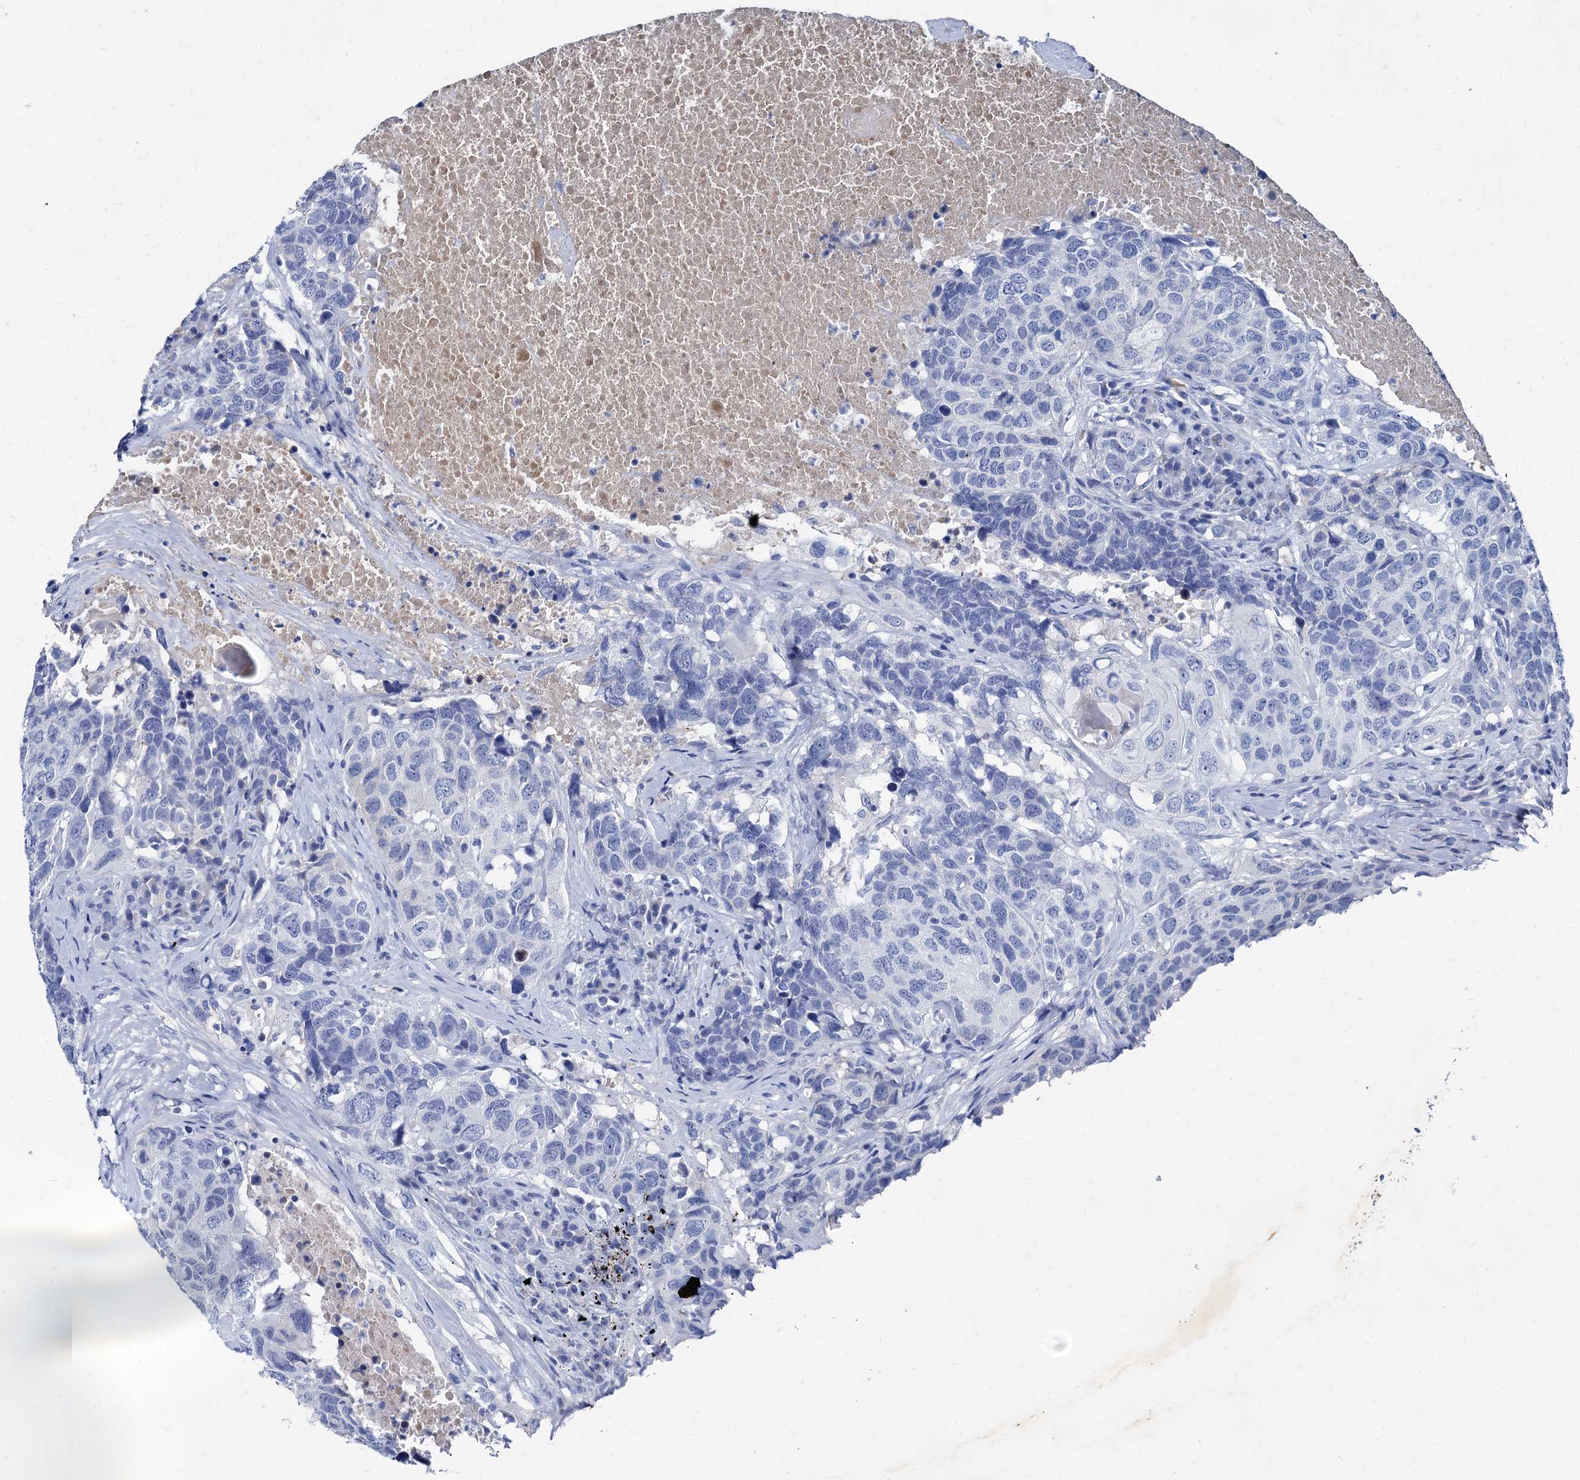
{"staining": {"intensity": "negative", "quantity": "none", "location": "none"}, "tissue": "head and neck cancer", "cell_type": "Tumor cells", "image_type": "cancer", "snomed": [{"axis": "morphology", "description": "Squamous cell carcinoma, NOS"}, {"axis": "topography", "description": "Head-Neck"}], "caption": "Tumor cells show no significant protein positivity in squamous cell carcinoma (head and neck).", "gene": "TMEM72", "patient": {"sex": "male", "age": 66}}